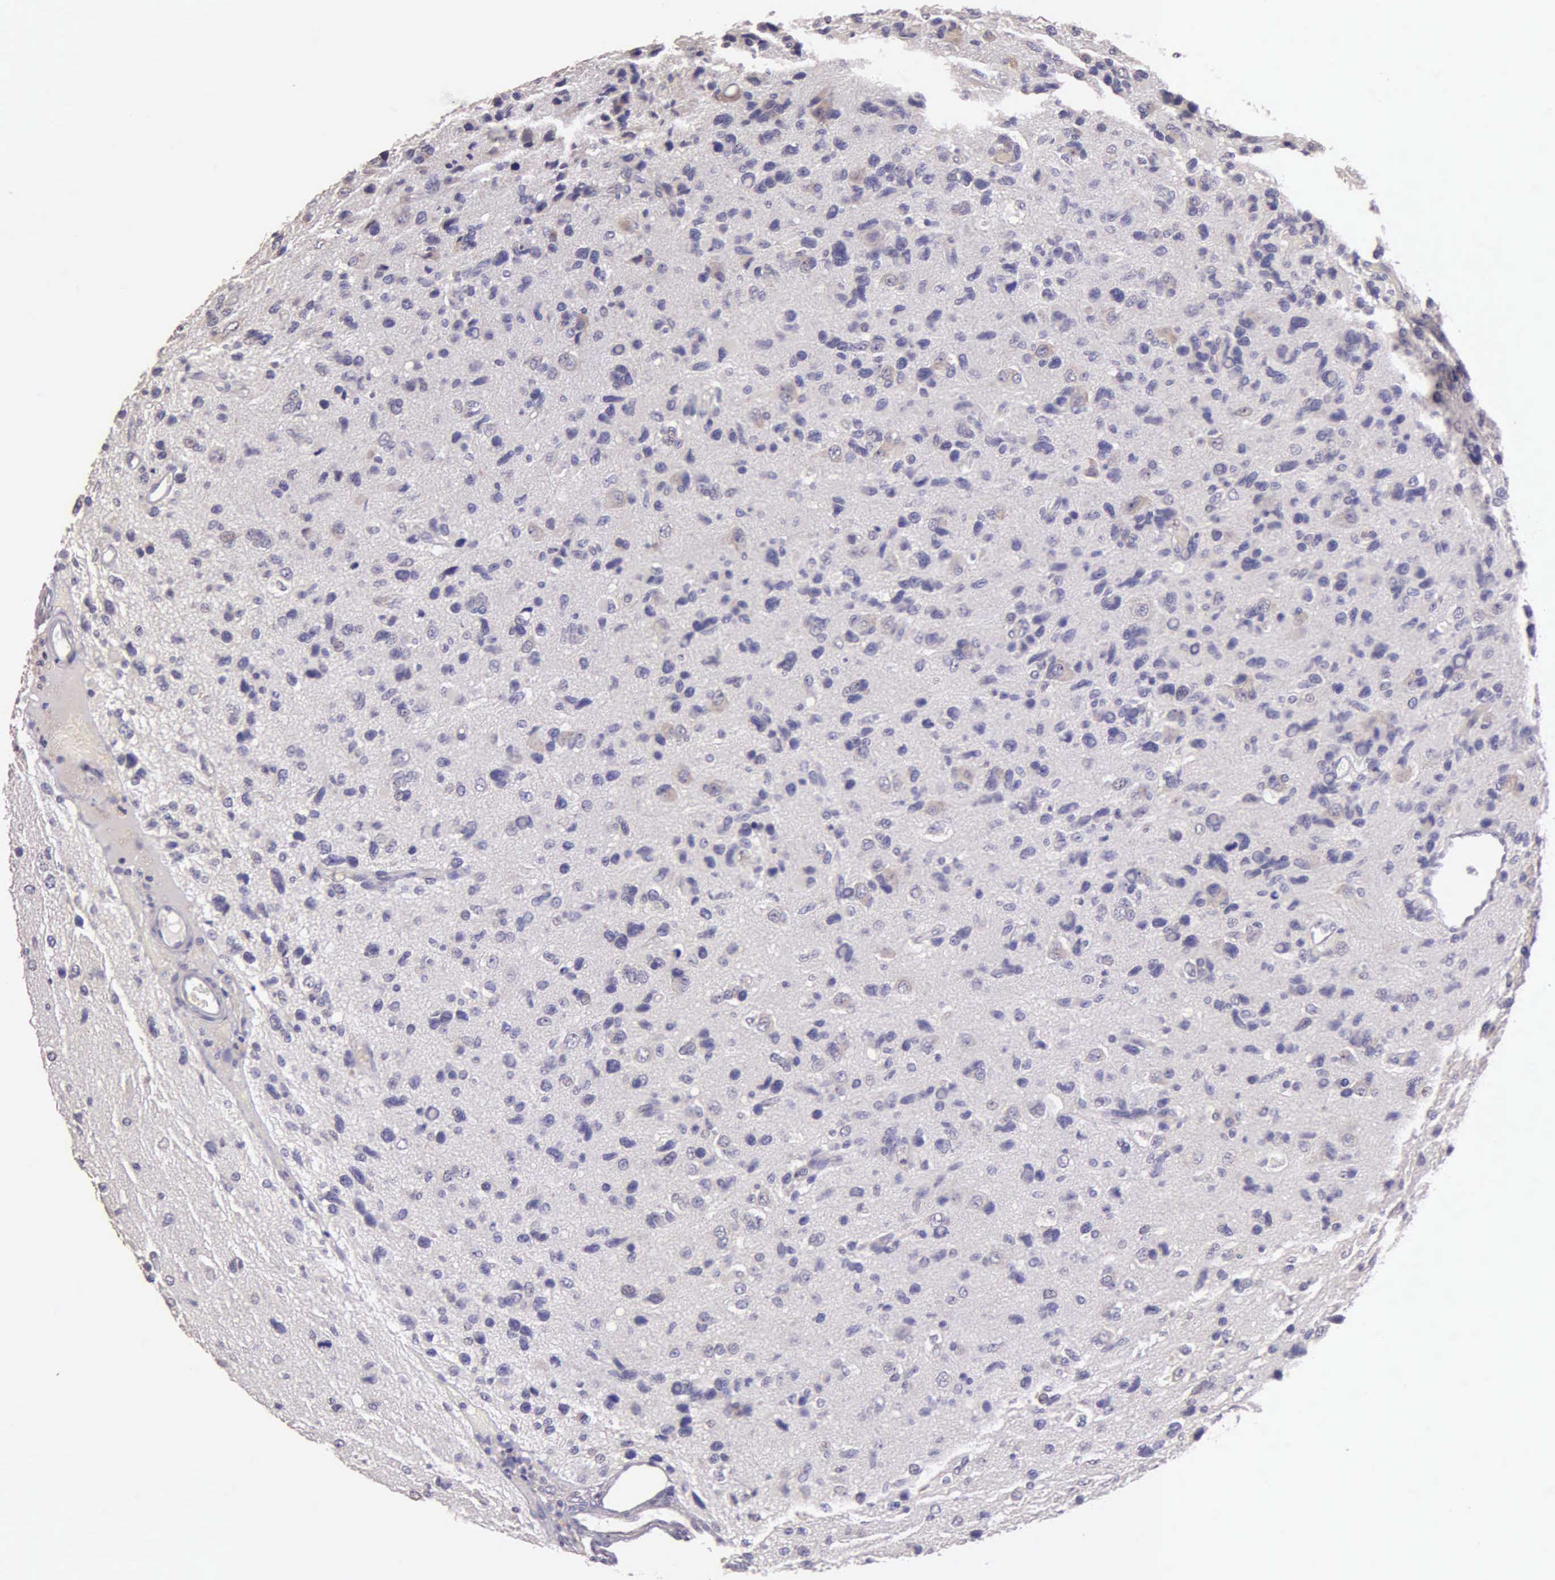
{"staining": {"intensity": "negative", "quantity": "none", "location": "none"}, "tissue": "glioma", "cell_type": "Tumor cells", "image_type": "cancer", "snomed": [{"axis": "morphology", "description": "Glioma, malignant, High grade"}, {"axis": "topography", "description": "Brain"}], "caption": "This is an immunohistochemistry (IHC) image of human malignant high-grade glioma. There is no positivity in tumor cells.", "gene": "ESR1", "patient": {"sex": "male", "age": 77}}